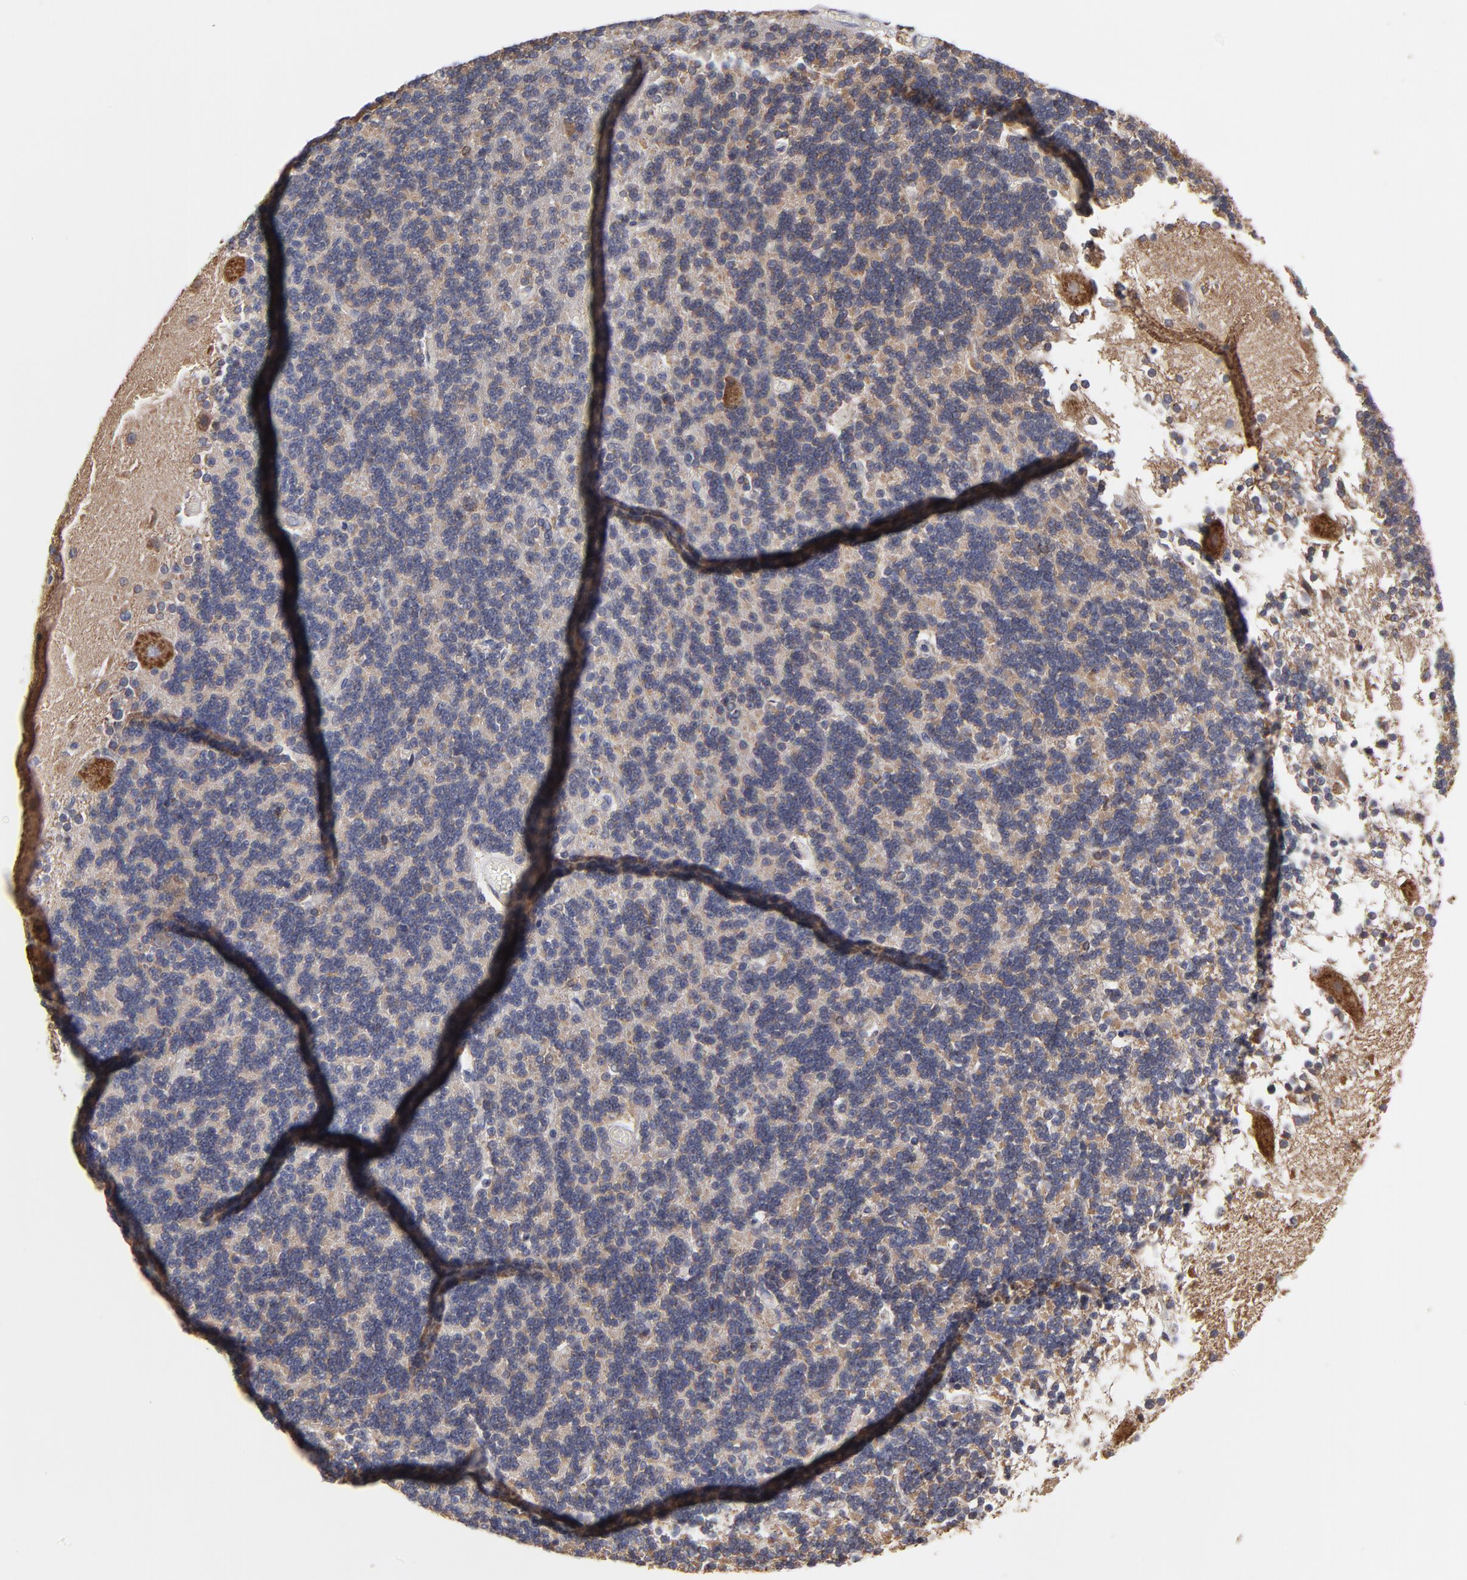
{"staining": {"intensity": "negative", "quantity": "none", "location": "none"}, "tissue": "cerebellum", "cell_type": "Cells in granular layer", "image_type": "normal", "snomed": [{"axis": "morphology", "description": "Normal tissue, NOS"}, {"axis": "topography", "description": "Cerebellum"}], "caption": "Human cerebellum stained for a protein using immunohistochemistry reveals no positivity in cells in granular layer.", "gene": "ZNF550", "patient": {"sex": "female", "age": 54}}